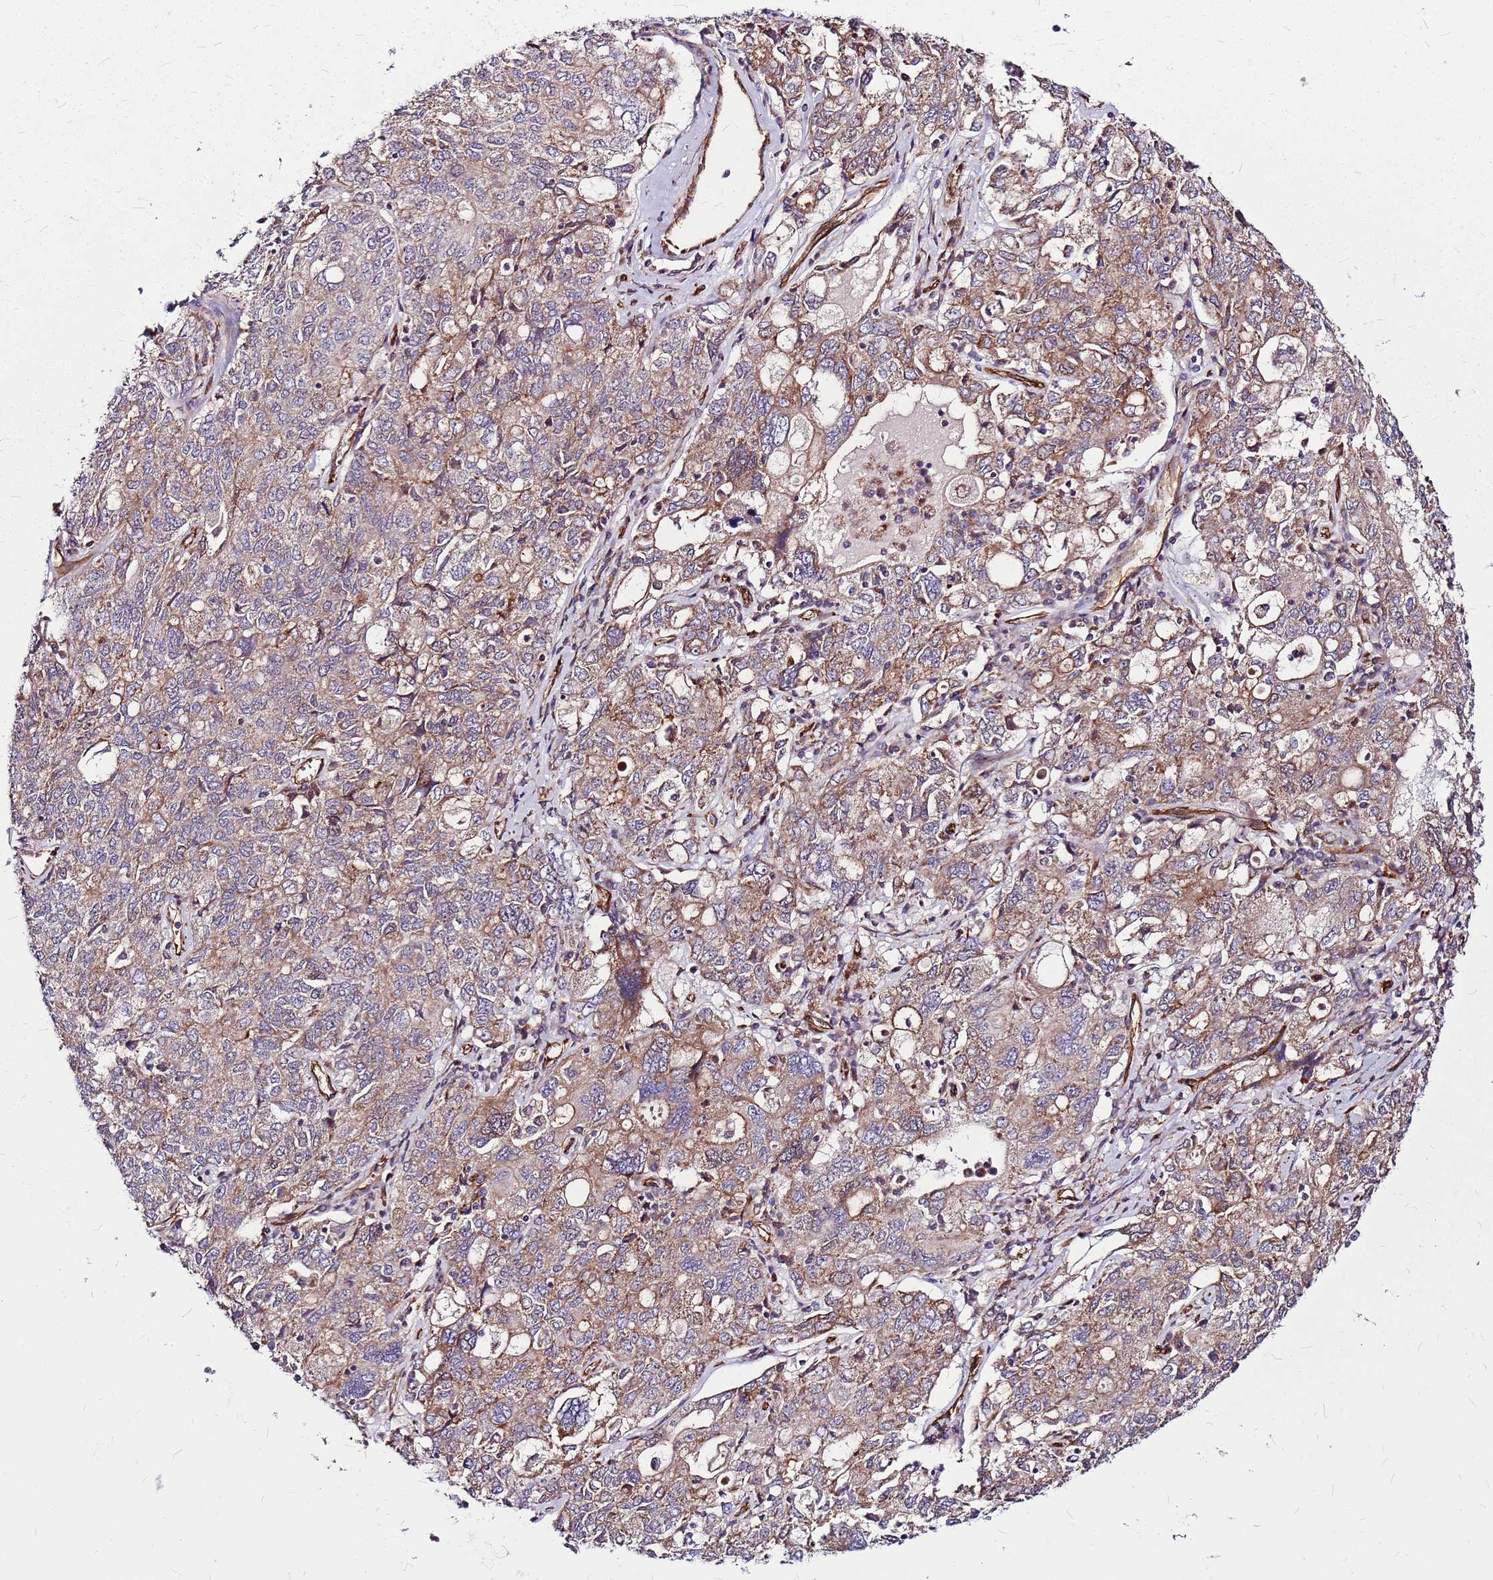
{"staining": {"intensity": "moderate", "quantity": "25%-75%", "location": "cytoplasmic/membranous"}, "tissue": "ovarian cancer", "cell_type": "Tumor cells", "image_type": "cancer", "snomed": [{"axis": "morphology", "description": "Carcinoma, endometroid"}, {"axis": "topography", "description": "Ovary"}], "caption": "Human ovarian cancer stained with a protein marker shows moderate staining in tumor cells.", "gene": "TOPAZ1", "patient": {"sex": "female", "age": 62}}